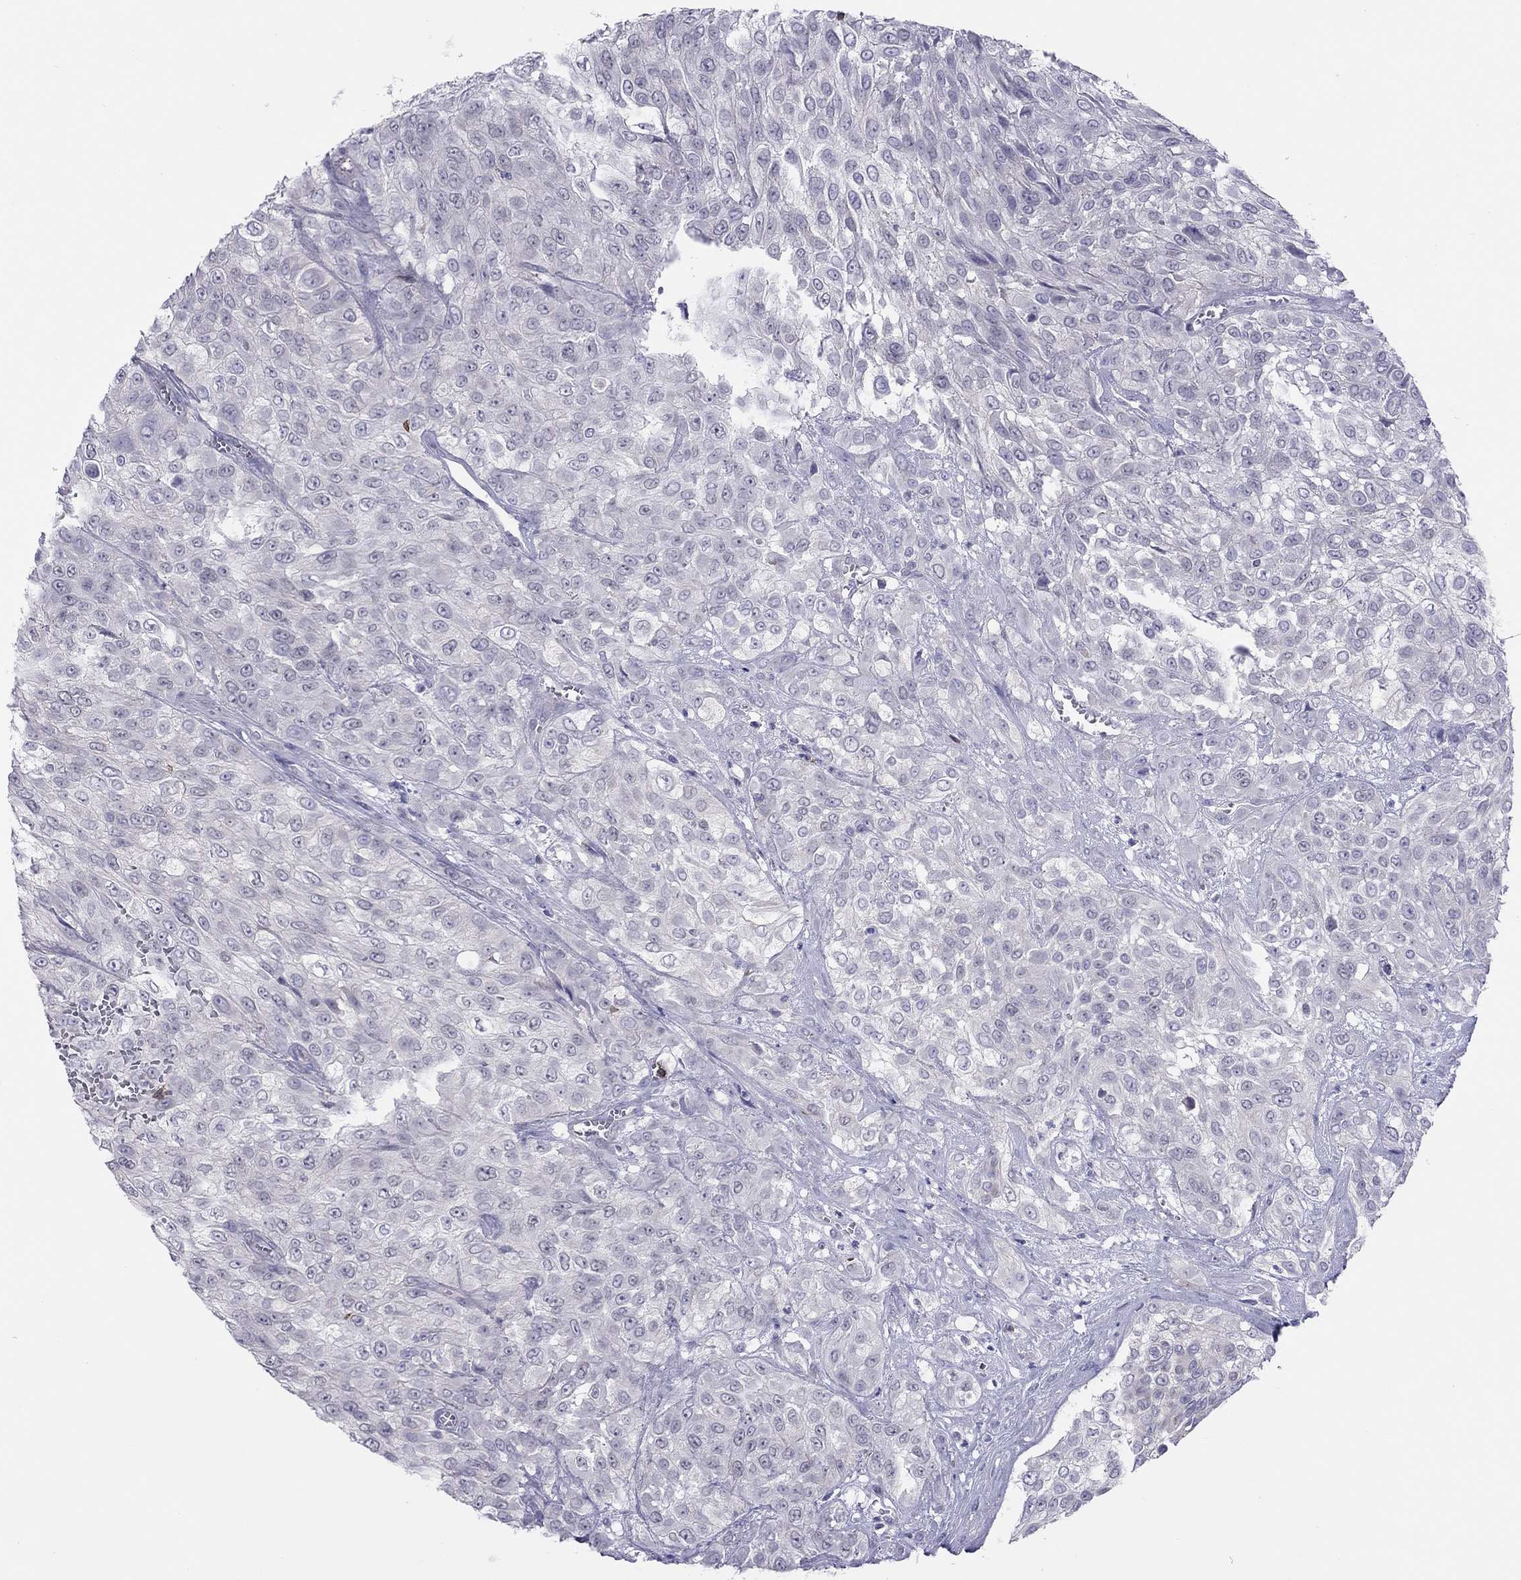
{"staining": {"intensity": "negative", "quantity": "none", "location": "none"}, "tissue": "urothelial cancer", "cell_type": "Tumor cells", "image_type": "cancer", "snomed": [{"axis": "morphology", "description": "Urothelial carcinoma, High grade"}, {"axis": "topography", "description": "Urinary bladder"}], "caption": "Photomicrograph shows no protein expression in tumor cells of urothelial cancer tissue.", "gene": "MND1", "patient": {"sex": "male", "age": 57}}